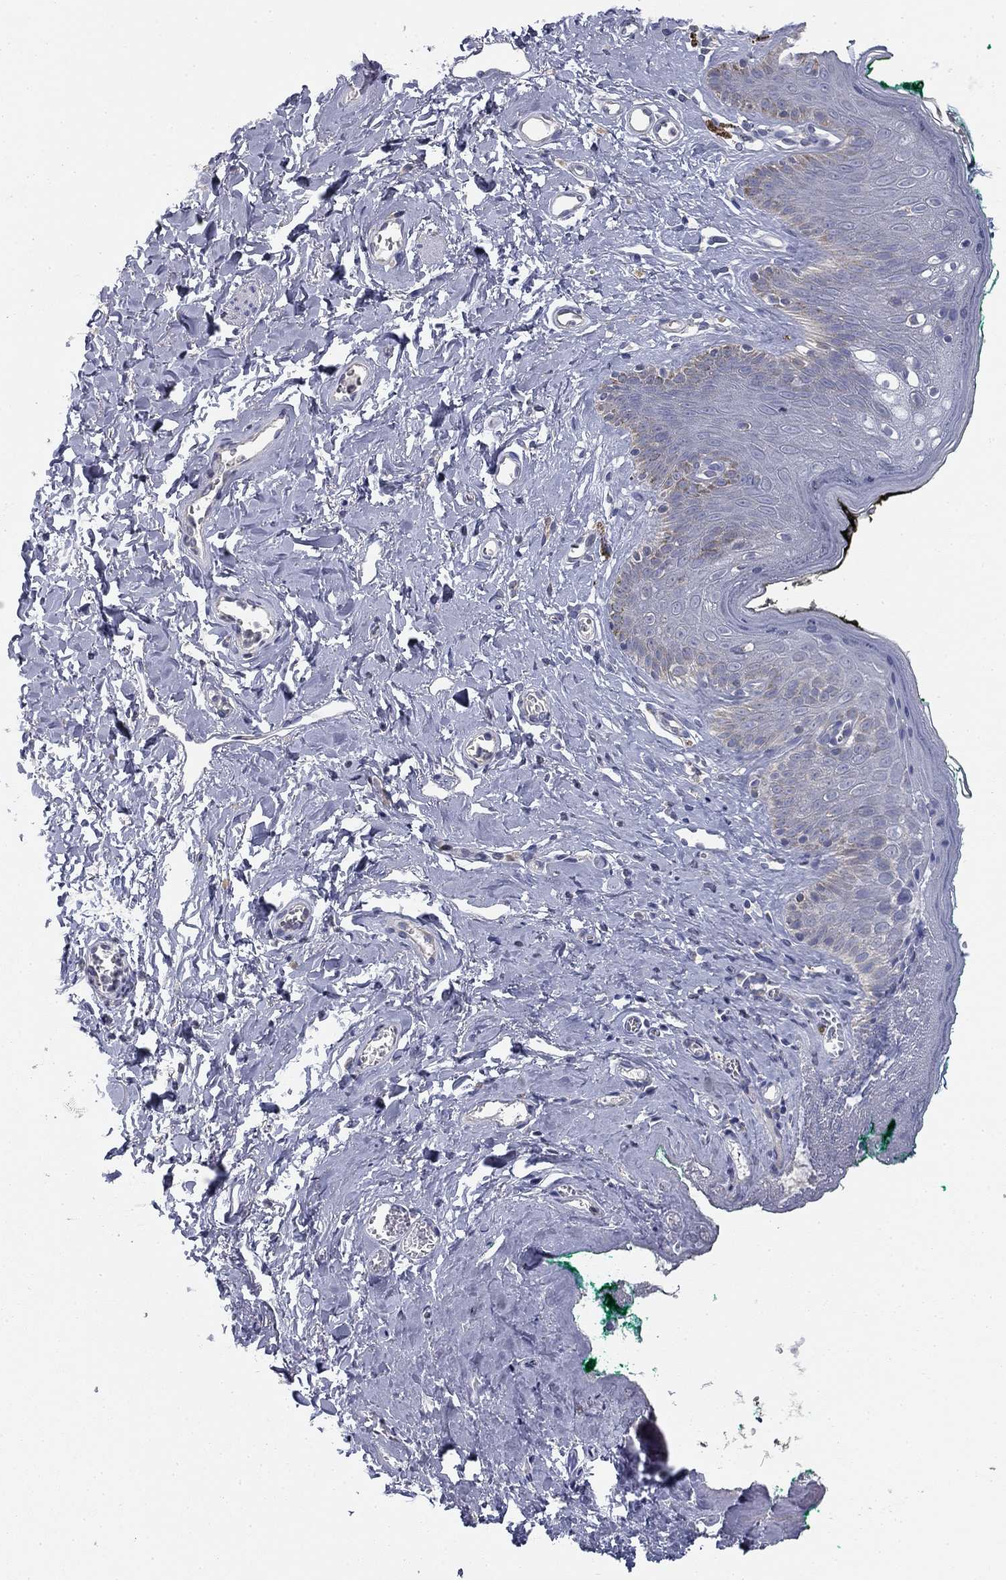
{"staining": {"intensity": "negative", "quantity": "none", "location": "none"}, "tissue": "skin", "cell_type": "Epidermal cells", "image_type": "normal", "snomed": [{"axis": "morphology", "description": "Normal tissue, NOS"}, {"axis": "topography", "description": "Vulva"}], "caption": "Immunohistochemistry of unremarkable human skin demonstrates no staining in epidermal cells. (Brightfield microscopy of DAB (3,3'-diaminobenzidine) immunohistochemistry at high magnification).", "gene": "SLC2A9", "patient": {"sex": "female", "age": 66}}